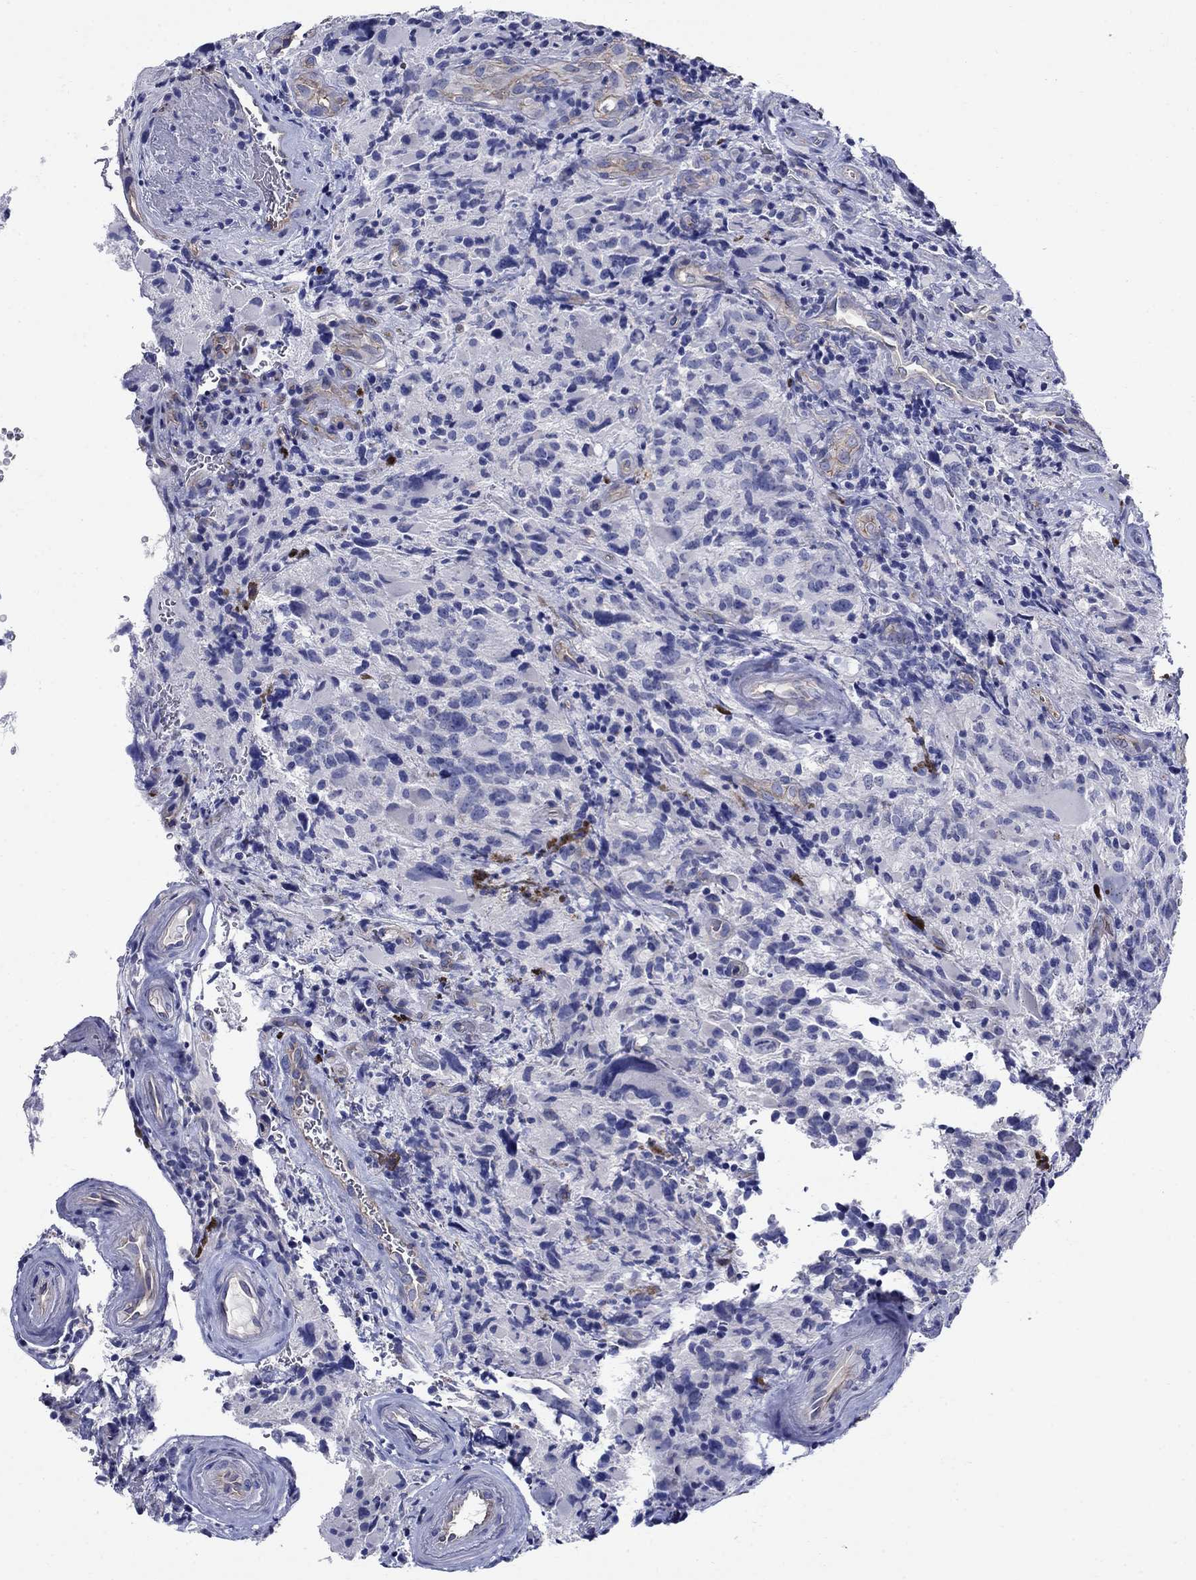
{"staining": {"intensity": "negative", "quantity": "none", "location": "none"}, "tissue": "glioma", "cell_type": "Tumor cells", "image_type": "cancer", "snomed": [{"axis": "morphology", "description": "Glioma, malignant, NOS"}, {"axis": "morphology", "description": "Glioma, malignant, High grade"}, {"axis": "topography", "description": "Brain"}], "caption": "Immunohistochemistry image of neoplastic tissue: human glioma stained with DAB displays no significant protein staining in tumor cells.", "gene": "SMCP", "patient": {"sex": "female", "age": 71}}